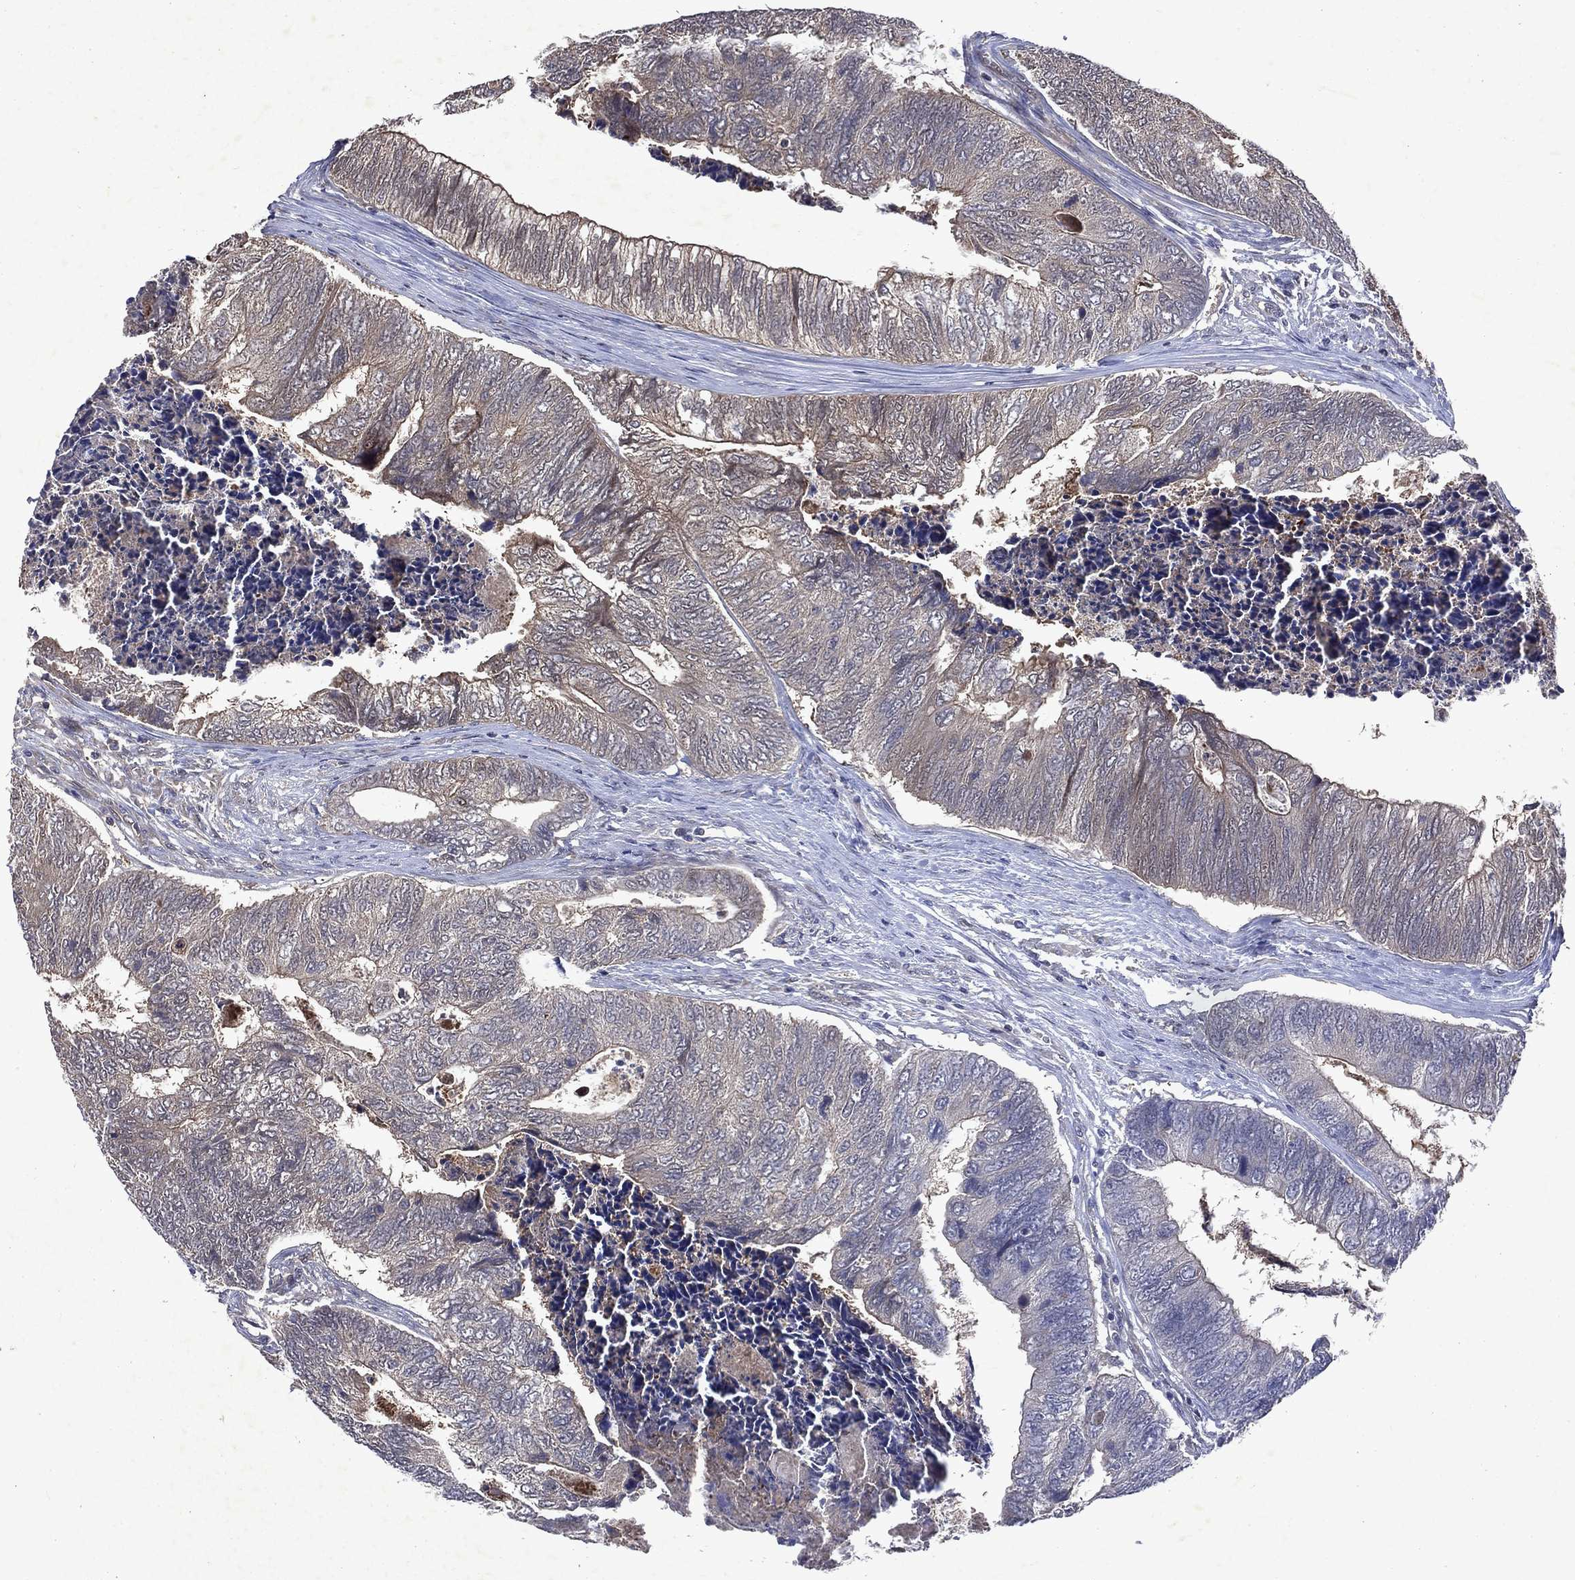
{"staining": {"intensity": "moderate", "quantity": "<25%", "location": "cytoplasmic/membranous"}, "tissue": "colorectal cancer", "cell_type": "Tumor cells", "image_type": "cancer", "snomed": [{"axis": "morphology", "description": "Adenocarcinoma, NOS"}, {"axis": "topography", "description": "Colon"}], "caption": "Brown immunohistochemical staining in colorectal adenocarcinoma displays moderate cytoplasmic/membranous staining in approximately <25% of tumor cells.", "gene": "MTAP", "patient": {"sex": "female", "age": 67}}